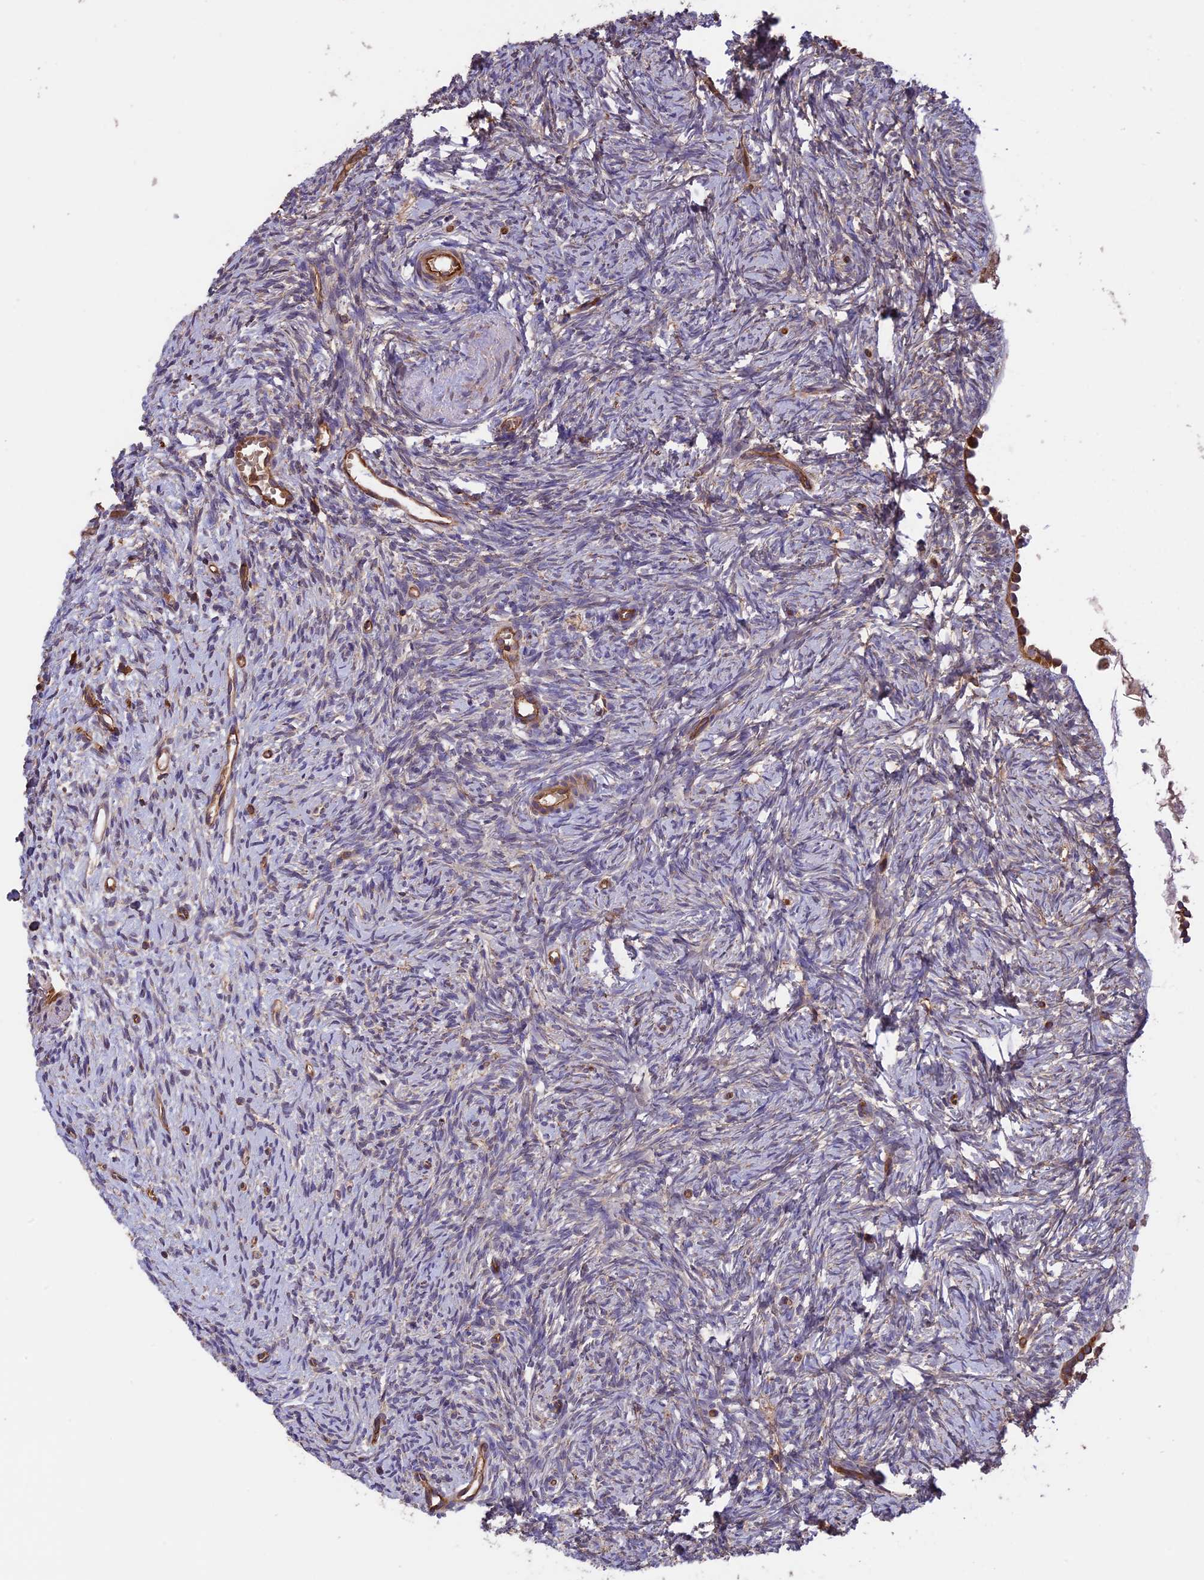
{"staining": {"intensity": "negative", "quantity": "none", "location": "none"}, "tissue": "ovary", "cell_type": "Ovarian stroma cells", "image_type": "normal", "snomed": [{"axis": "morphology", "description": "Normal tissue, NOS"}, {"axis": "topography", "description": "Ovary"}], "caption": "Image shows no protein staining in ovarian stroma cells of normal ovary.", "gene": "GAS8", "patient": {"sex": "female", "age": 51}}